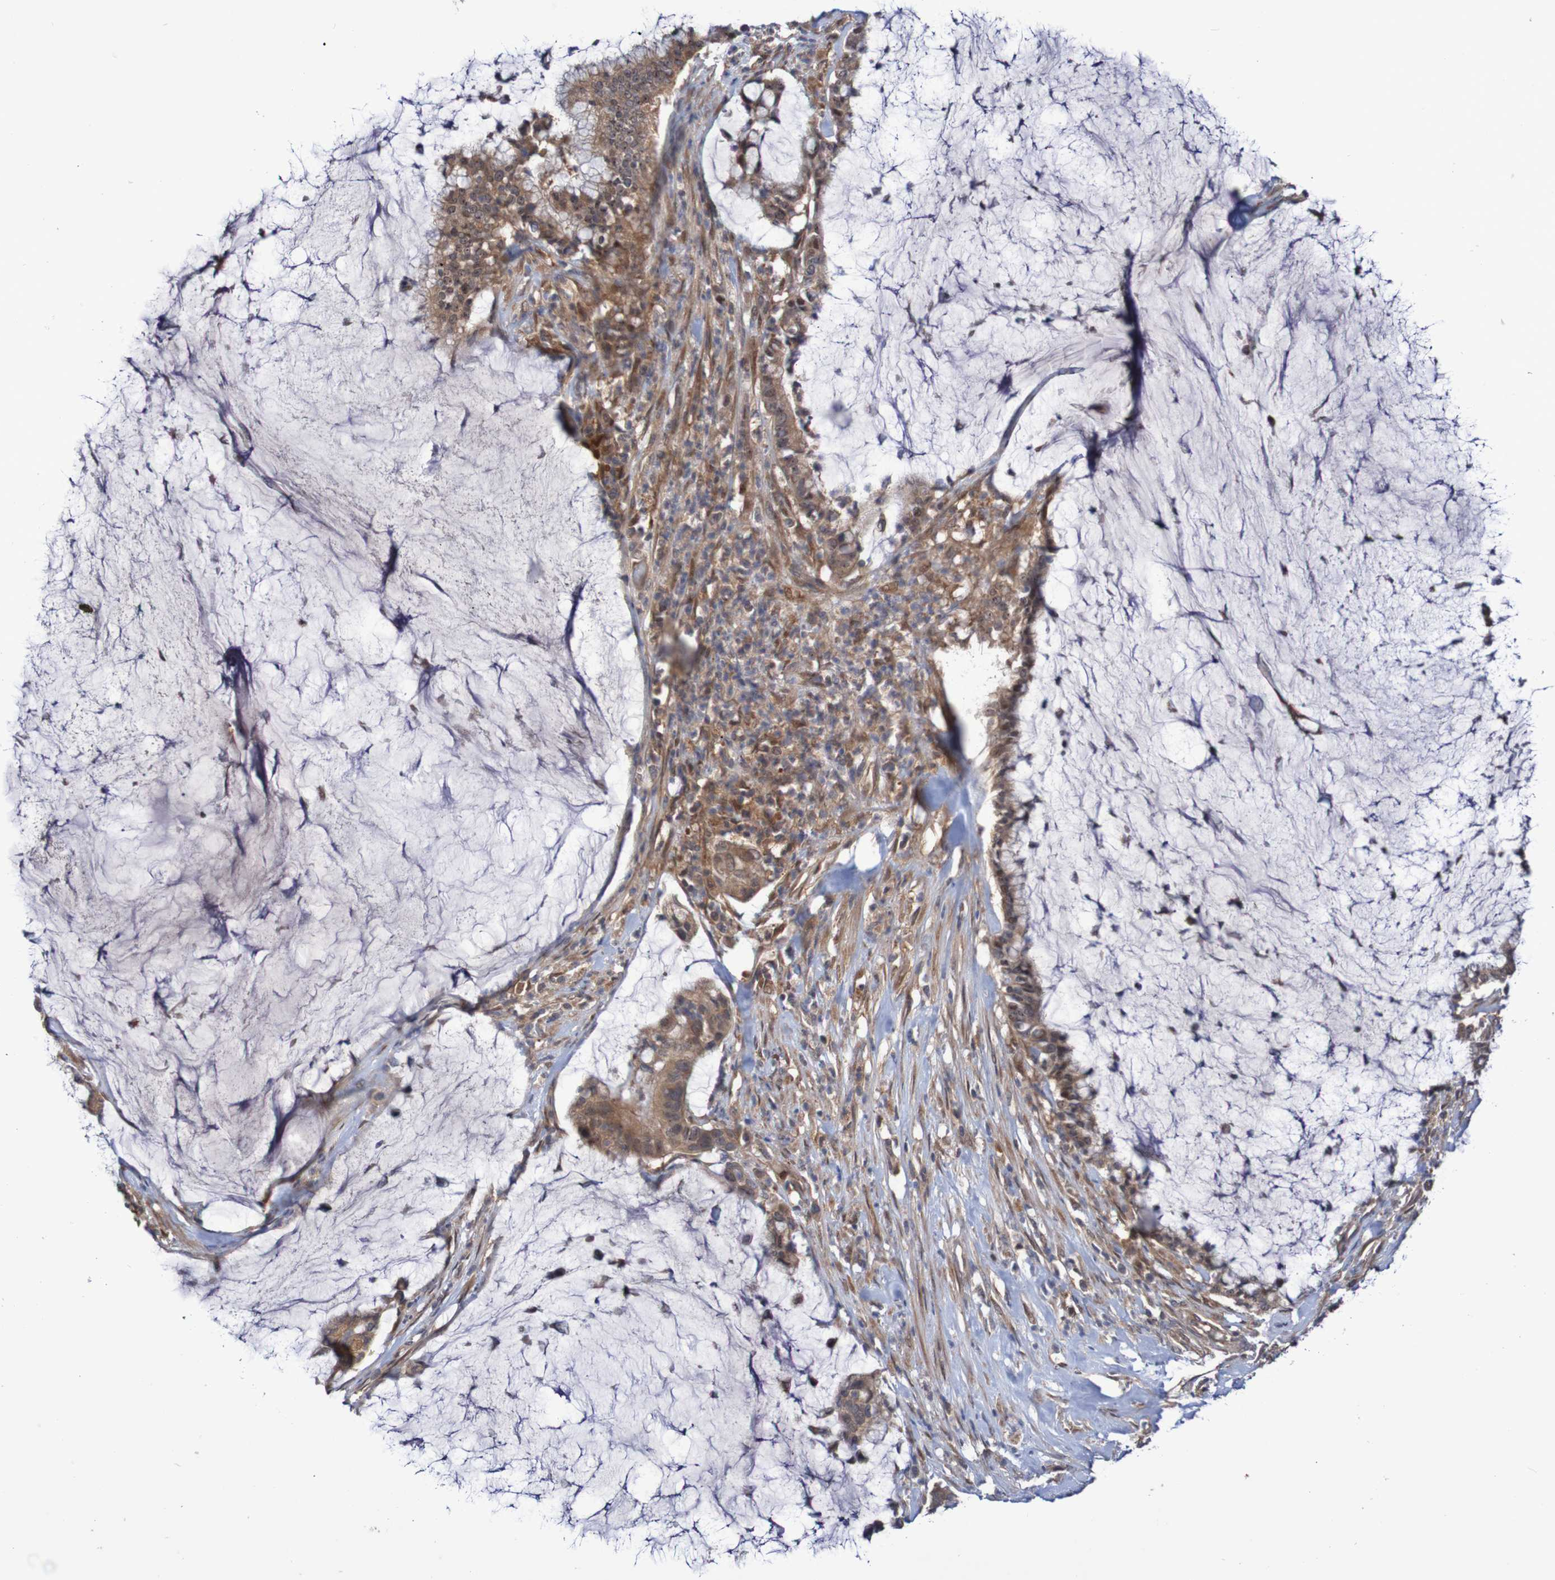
{"staining": {"intensity": "moderate", "quantity": ">75%", "location": "cytoplasmic/membranous"}, "tissue": "pancreatic cancer", "cell_type": "Tumor cells", "image_type": "cancer", "snomed": [{"axis": "morphology", "description": "Adenocarcinoma, NOS"}, {"axis": "topography", "description": "Pancreas"}], "caption": "Immunohistochemistry micrograph of pancreatic cancer (adenocarcinoma) stained for a protein (brown), which reveals medium levels of moderate cytoplasmic/membranous positivity in about >75% of tumor cells.", "gene": "PHPT1", "patient": {"sex": "male", "age": 41}}